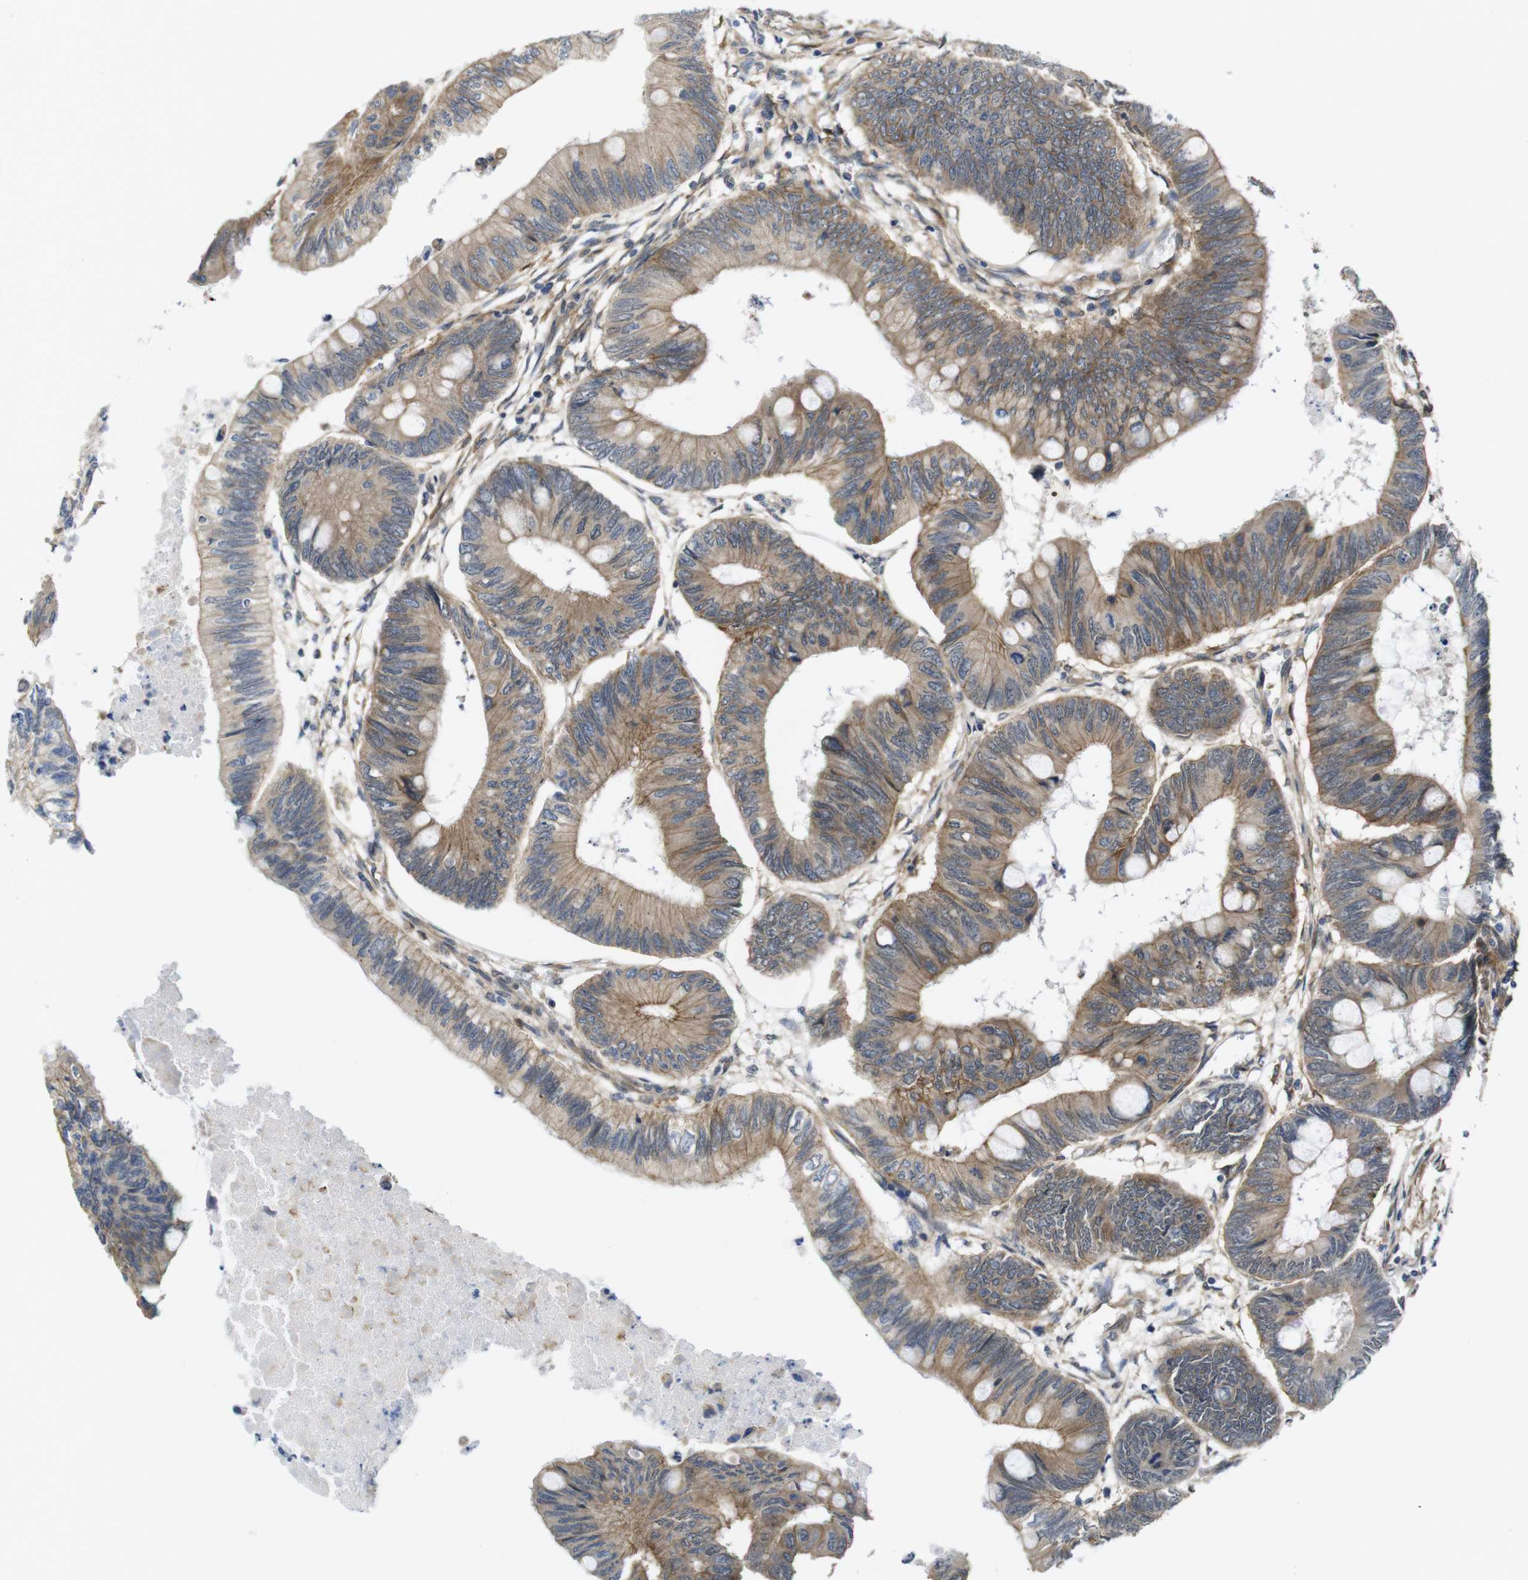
{"staining": {"intensity": "moderate", "quantity": ">75%", "location": "cytoplasmic/membranous"}, "tissue": "colorectal cancer", "cell_type": "Tumor cells", "image_type": "cancer", "snomed": [{"axis": "morphology", "description": "Normal tissue, NOS"}, {"axis": "morphology", "description": "Adenocarcinoma, NOS"}, {"axis": "topography", "description": "Rectum"}, {"axis": "topography", "description": "Peripheral nerve tissue"}], "caption": "Approximately >75% of tumor cells in colorectal adenocarcinoma exhibit moderate cytoplasmic/membranous protein positivity as visualized by brown immunohistochemical staining.", "gene": "ZDHHC5", "patient": {"sex": "male", "age": 92}}